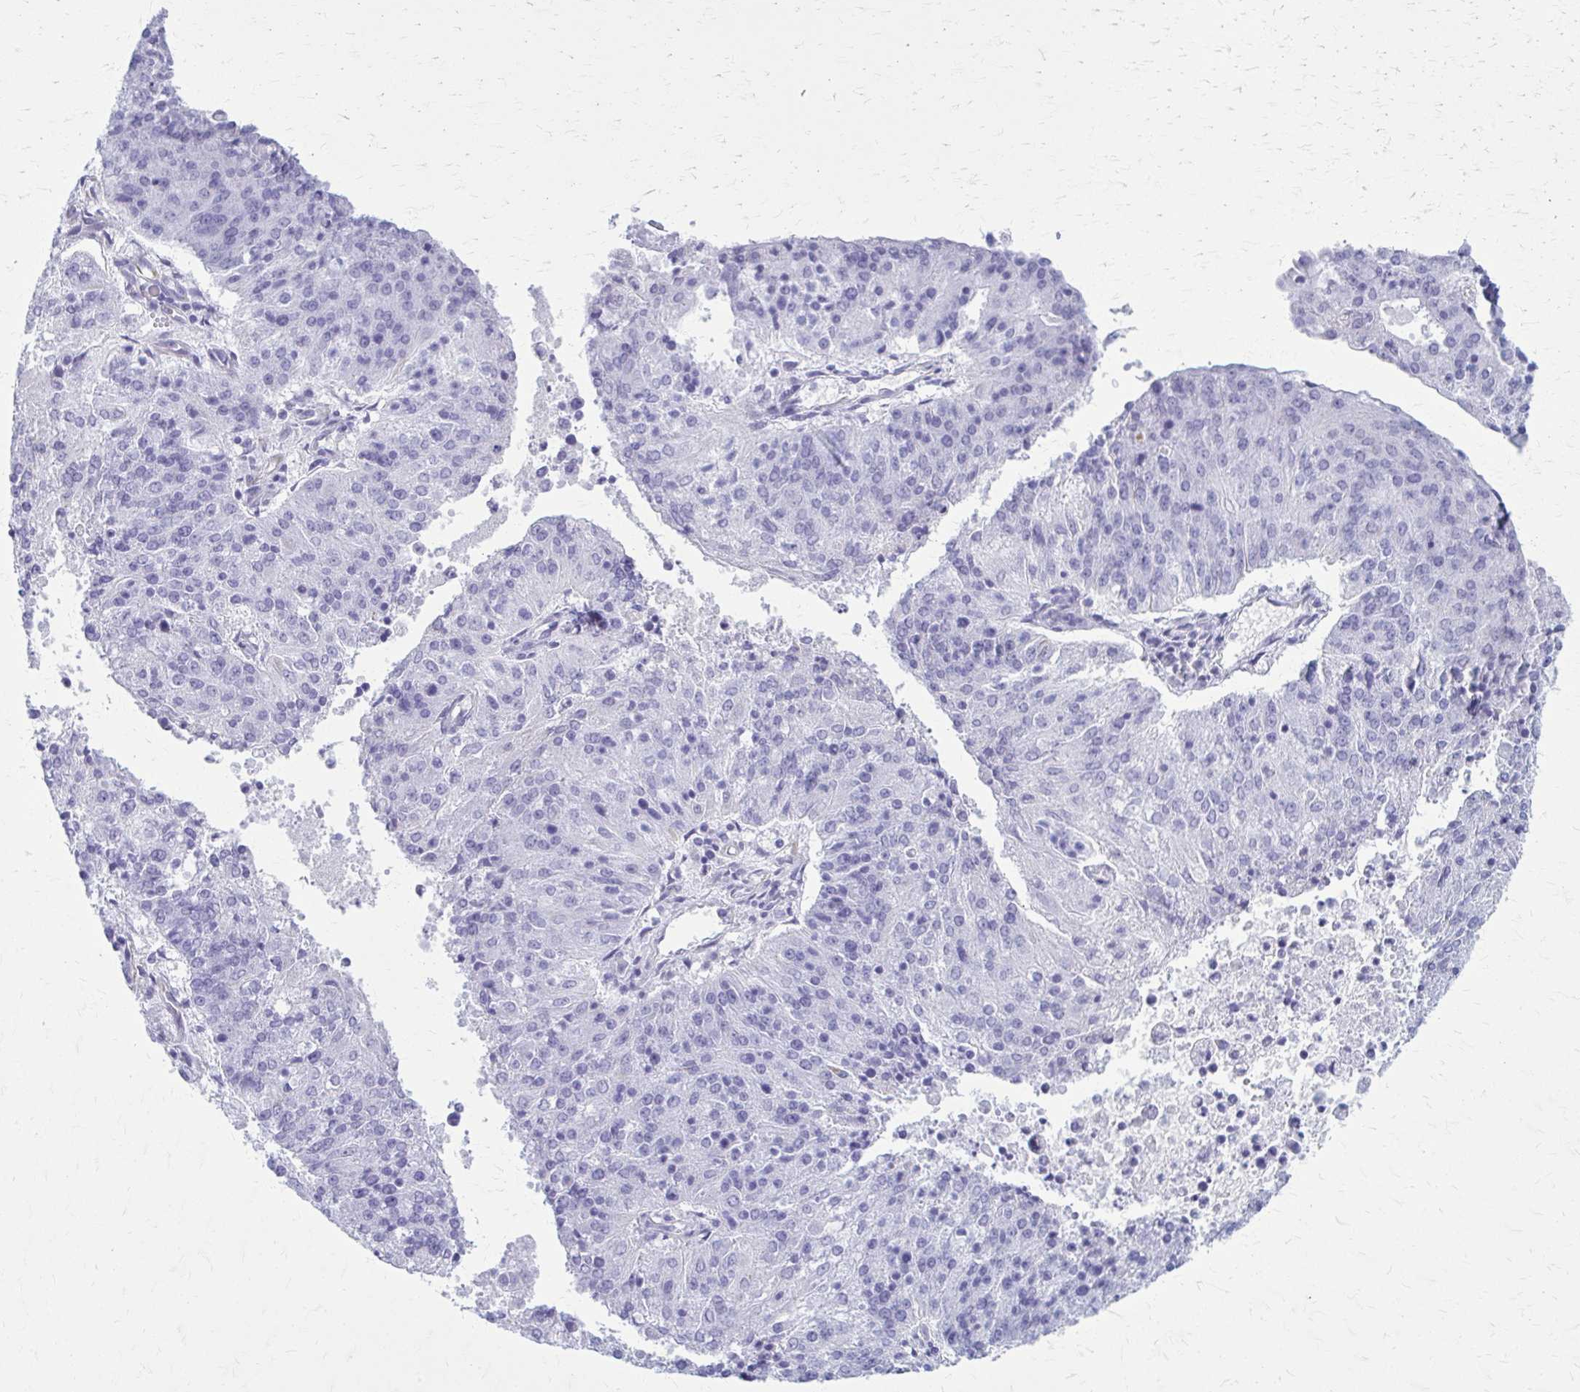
{"staining": {"intensity": "negative", "quantity": "none", "location": "none"}, "tissue": "endometrial cancer", "cell_type": "Tumor cells", "image_type": "cancer", "snomed": [{"axis": "morphology", "description": "Adenocarcinoma, NOS"}, {"axis": "topography", "description": "Endometrium"}], "caption": "This is a histopathology image of IHC staining of endometrial adenocarcinoma, which shows no staining in tumor cells. (Brightfield microscopy of DAB (3,3'-diaminobenzidine) immunohistochemistry at high magnification).", "gene": "GFAP", "patient": {"sex": "female", "age": 82}}